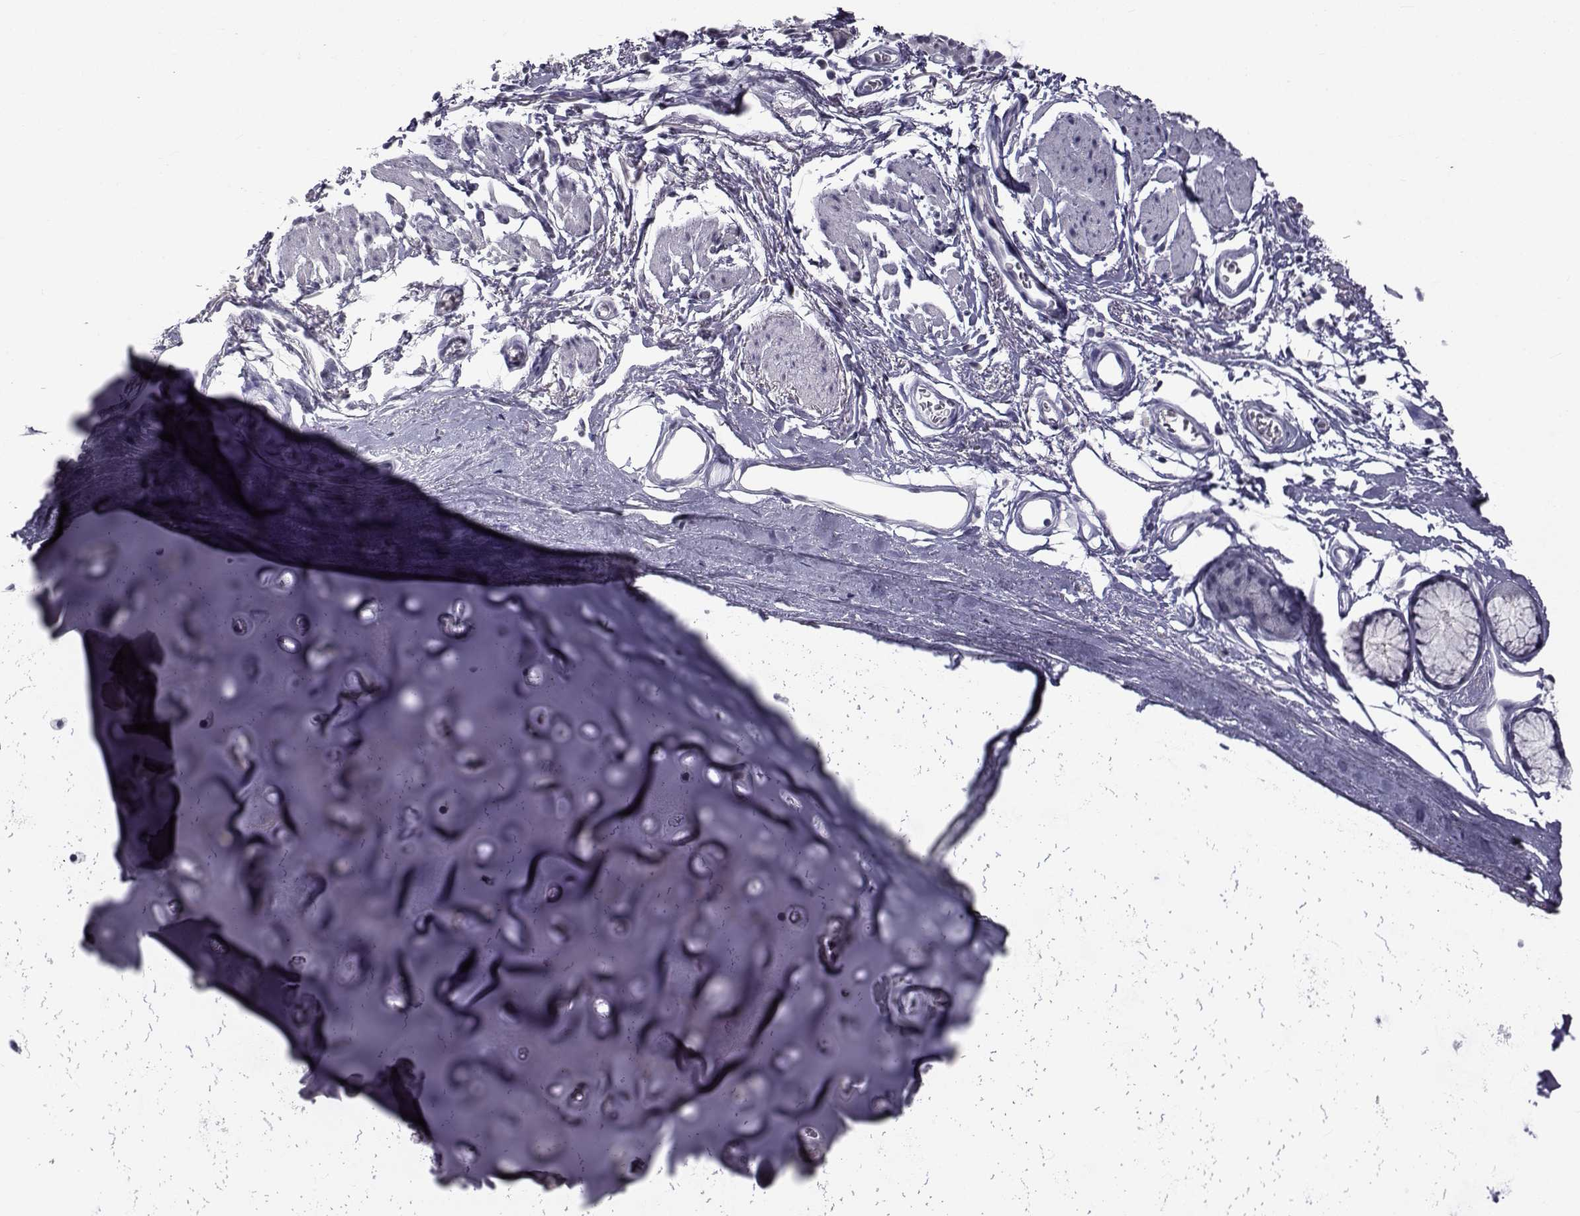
{"staining": {"intensity": "negative", "quantity": "none", "location": "none"}, "tissue": "soft tissue", "cell_type": "Chondrocytes", "image_type": "normal", "snomed": [{"axis": "morphology", "description": "Normal tissue, NOS"}, {"axis": "topography", "description": "Cartilage tissue"}, {"axis": "topography", "description": "Bronchus"}], "caption": "IHC image of normal human soft tissue stained for a protein (brown), which exhibits no staining in chondrocytes. (DAB (3,3'-diaminobenzidine) immunohistochemistry (IHC) with hematoxylin counter stain).", "gene": "PAX2", "patient": {"sex": "female", "age": 79}}